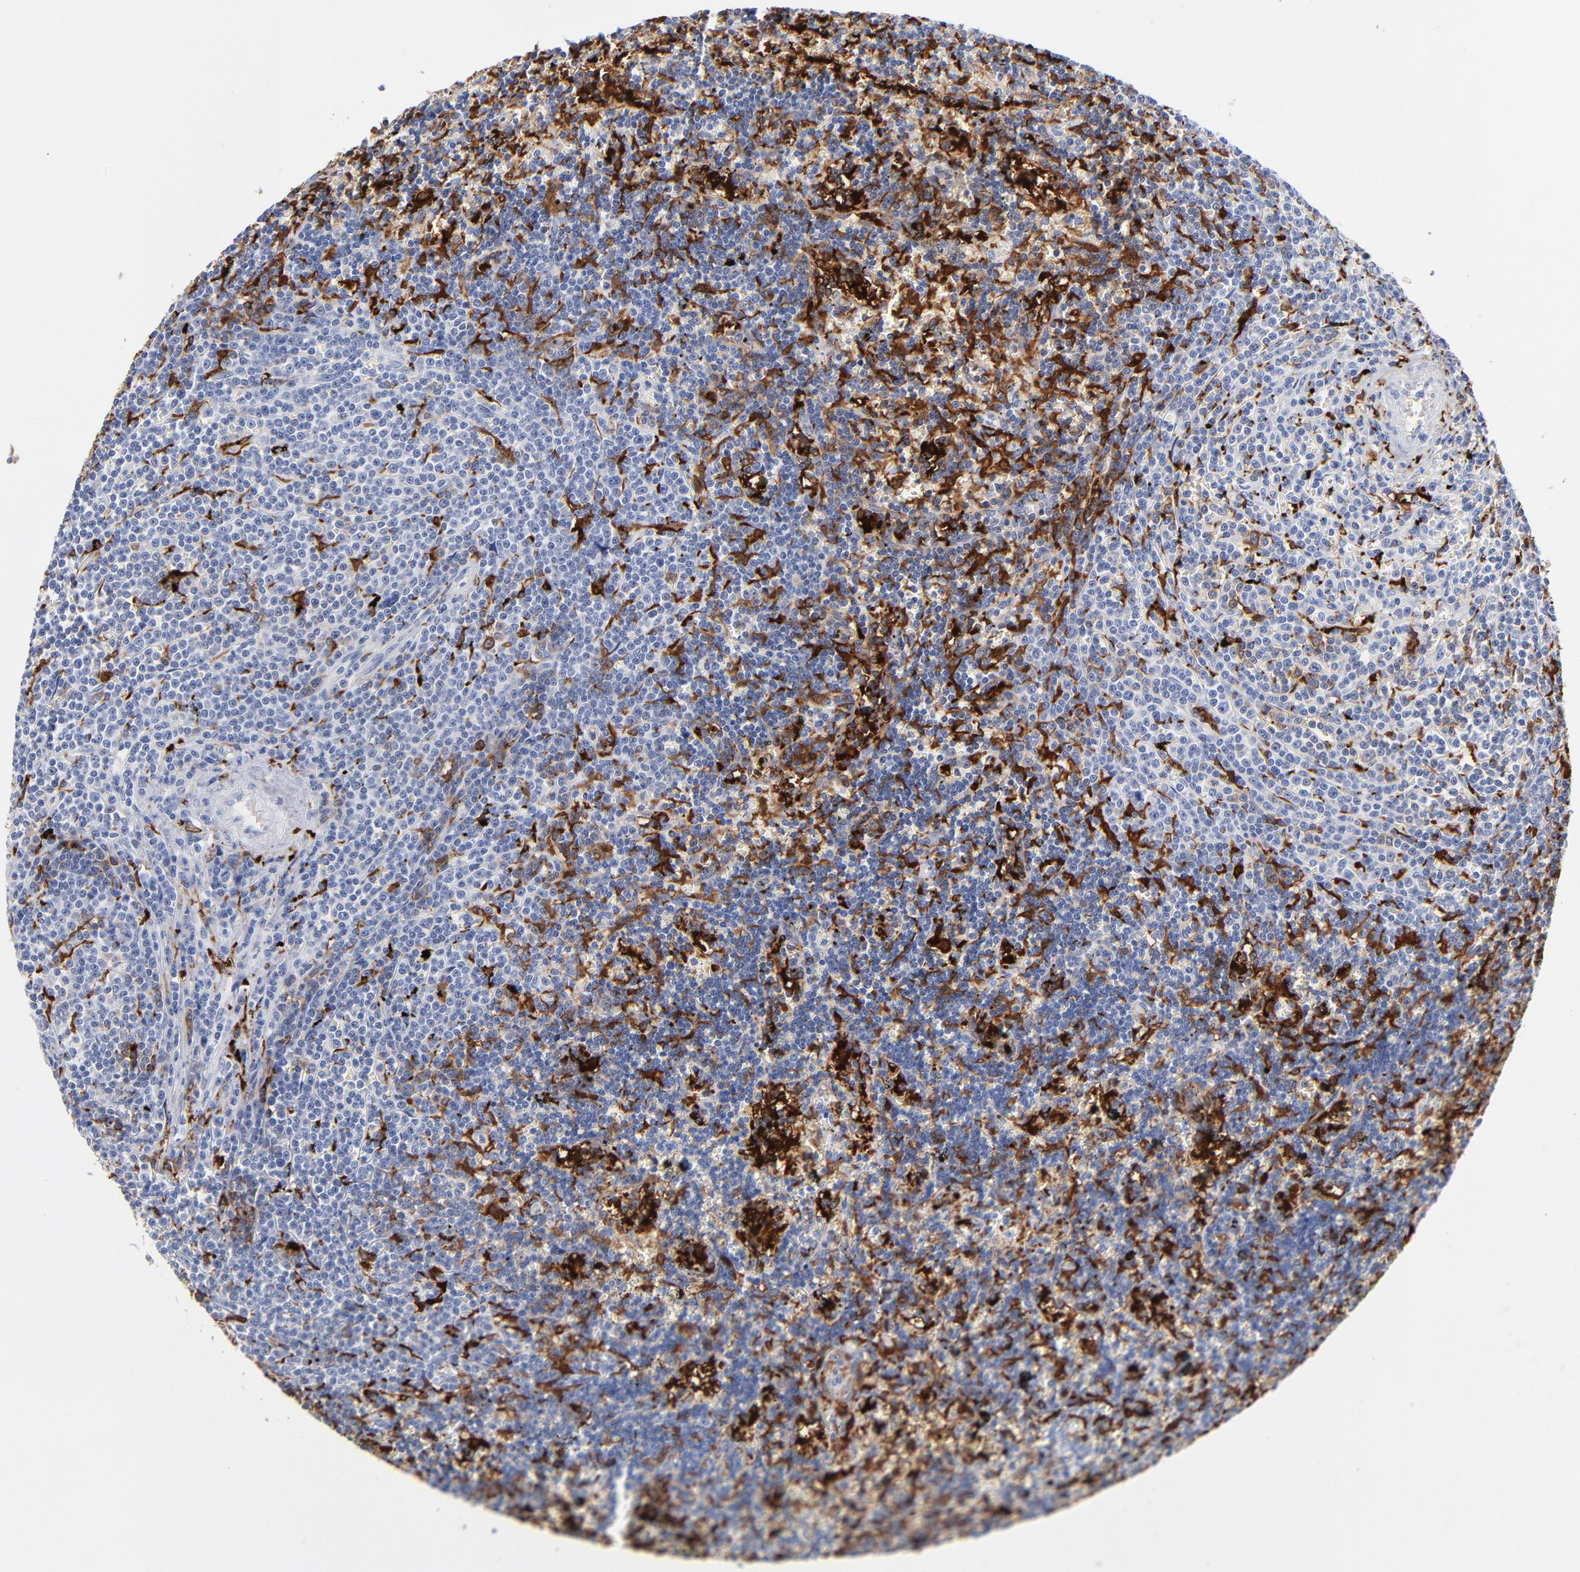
{"staining": {"intensity": "negative", "quantity": "none", "location": "none"}, "tissue": "lymphoma", "cell_type": "Tumor cells", "image_type": "cancer", "snomed": [{"axis": "morphology", "description": "Malignant lymphoma, non-Hodgkin's type, Low grade"}, {"axis": "topography", "description": "Spleen"}], "caption": "Tumor cells are negative for protein expression in human lymphoma.", "gene": "IFIT2", "patient": {"sex": "male", "age": 60}}